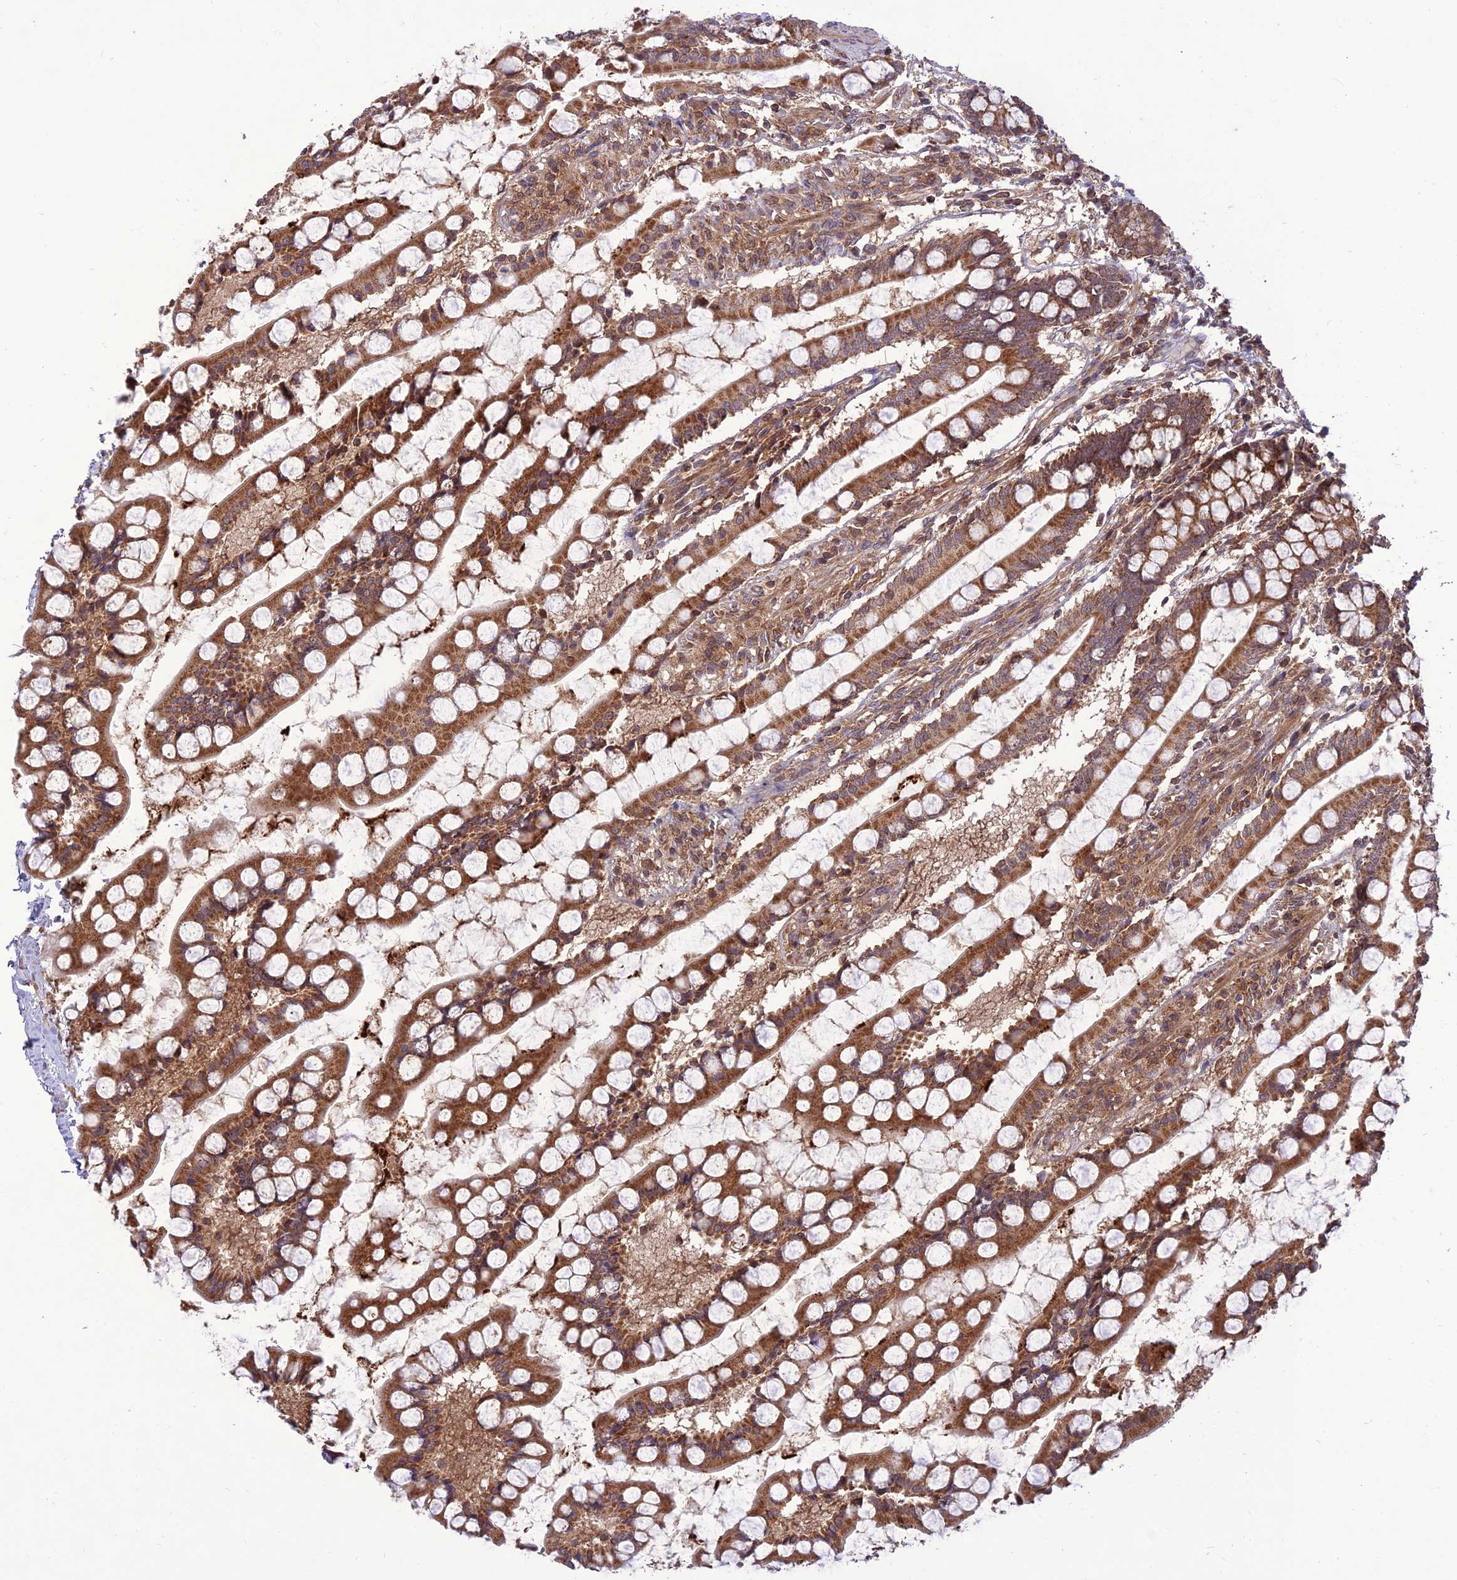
{"staining": {"intensity": "strong", "quantity": ">75%", "location": "cytoplasmic/membranous"}, "tissue": "small intestine", "cell_type": "Glandular cells", "image_type": "normal", "snomed": [{"axis": "morphology", "description": "Normal tissue, NOS"}, {"axis": "topography", "description": "Small intestine"}], "caption": "Immunohistochemistry (IHC) staining of benign small intestine, which demonstrates high levels of strong cytoplasmic/membranous expression in about >75% of glandular cells indicating strong cytoplasmic/membranous protein expression. The staining was performed using DAB (brown) for protein detection and nuclei were counterstained in hematoxylin (blue).", "gene": "NDUFC1", "patient": {"sex": "male", "age": 52}}